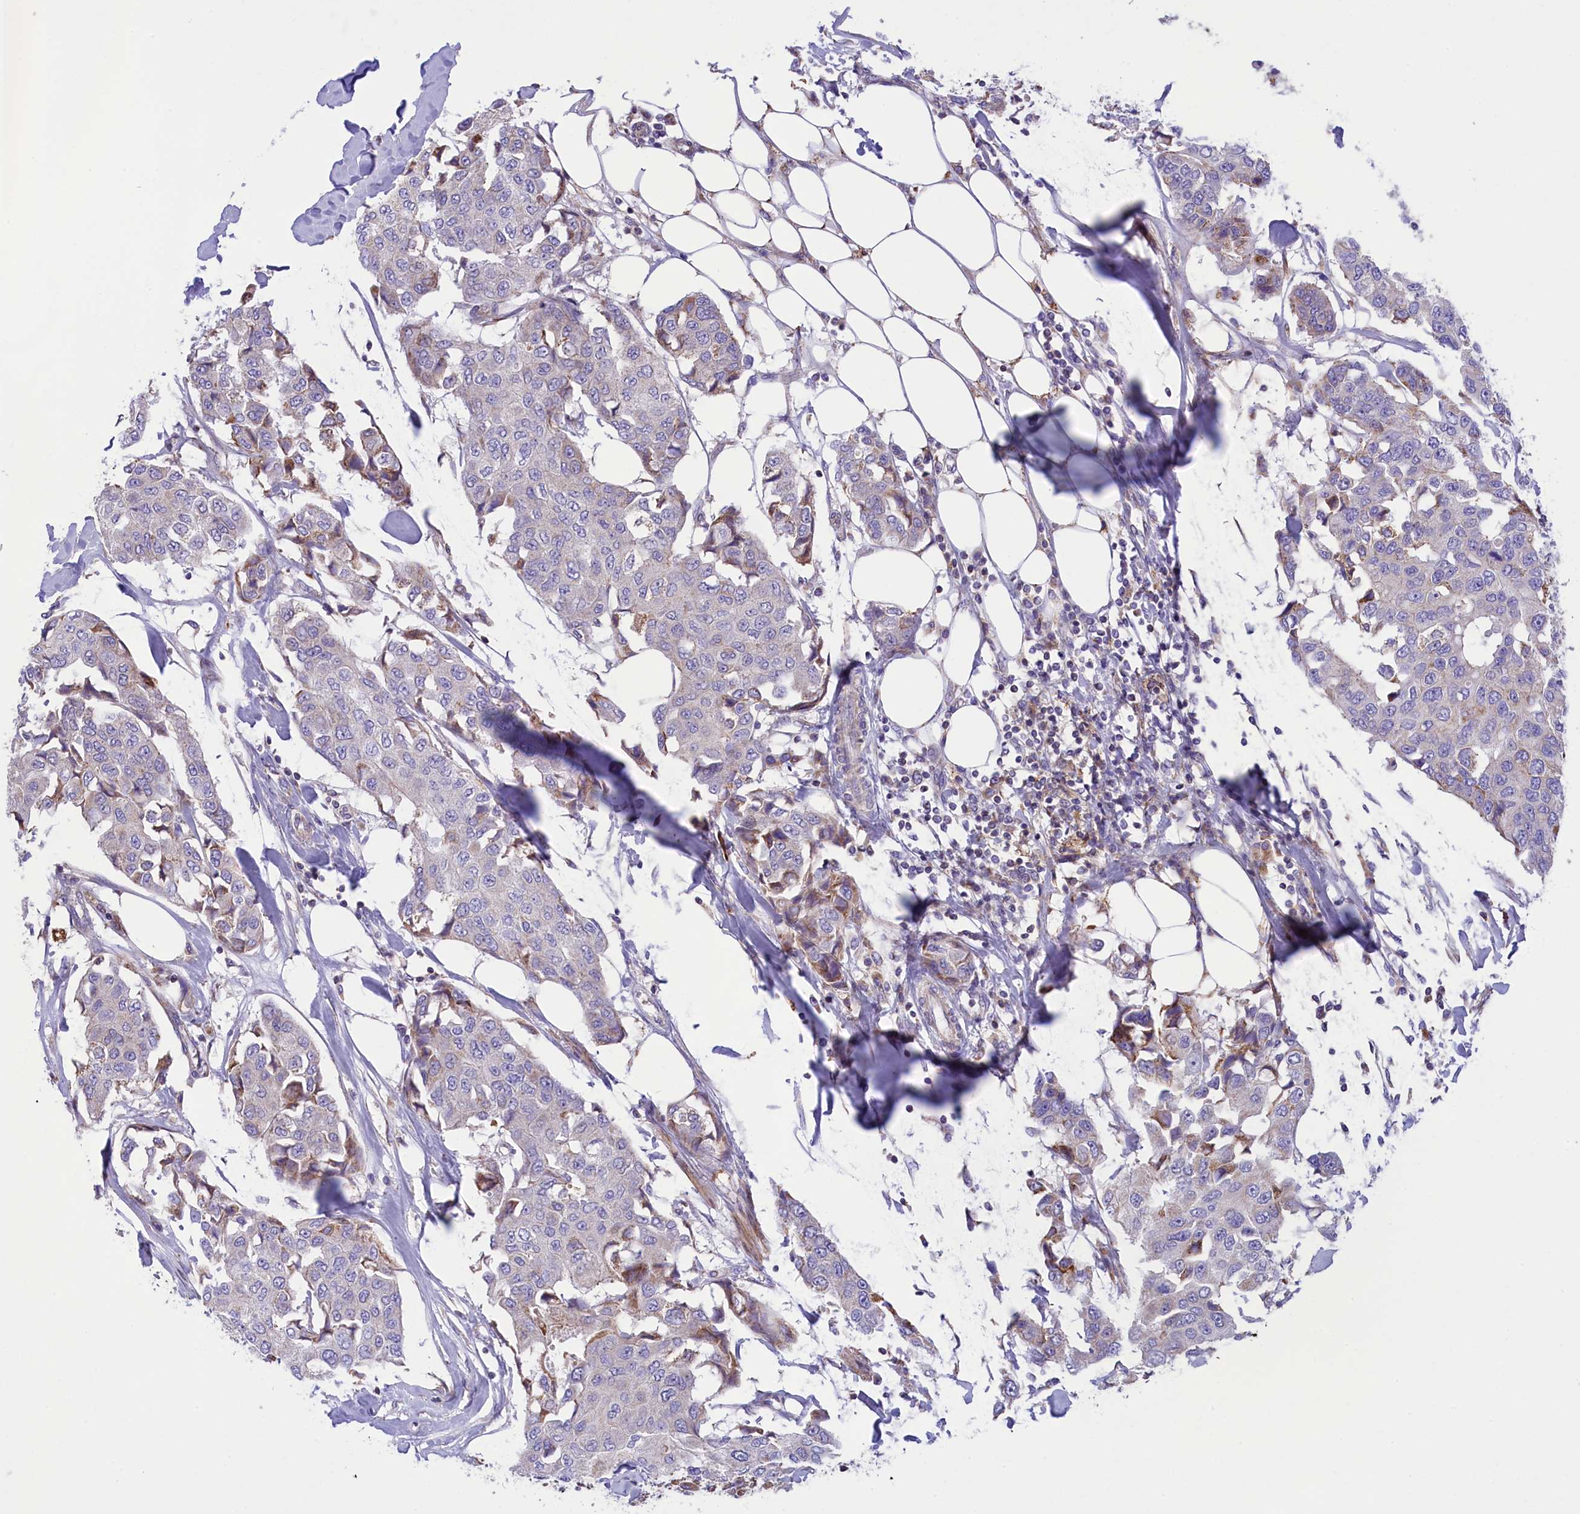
{"staining": {"intensity": "negative", "quantity": "none", "location": "none"}, "tissue": "breast cancer", "cell_type": "Tumor cells", "image_type": "cancer", "snomed": [{"axis": "morphology", "description": "Duct carcinoma"}, {"axis": "topography", "description": "Breast"}], "caption": "This image is of breast cancer (intraductal carcinoma) stained with IHC to label a protein in brown with the nuclei are counter-stained blue. There is no positivity in tumor cells.", "gene": "CORO7-PAM16", "patient": {"sex": "female", "age": 80}}